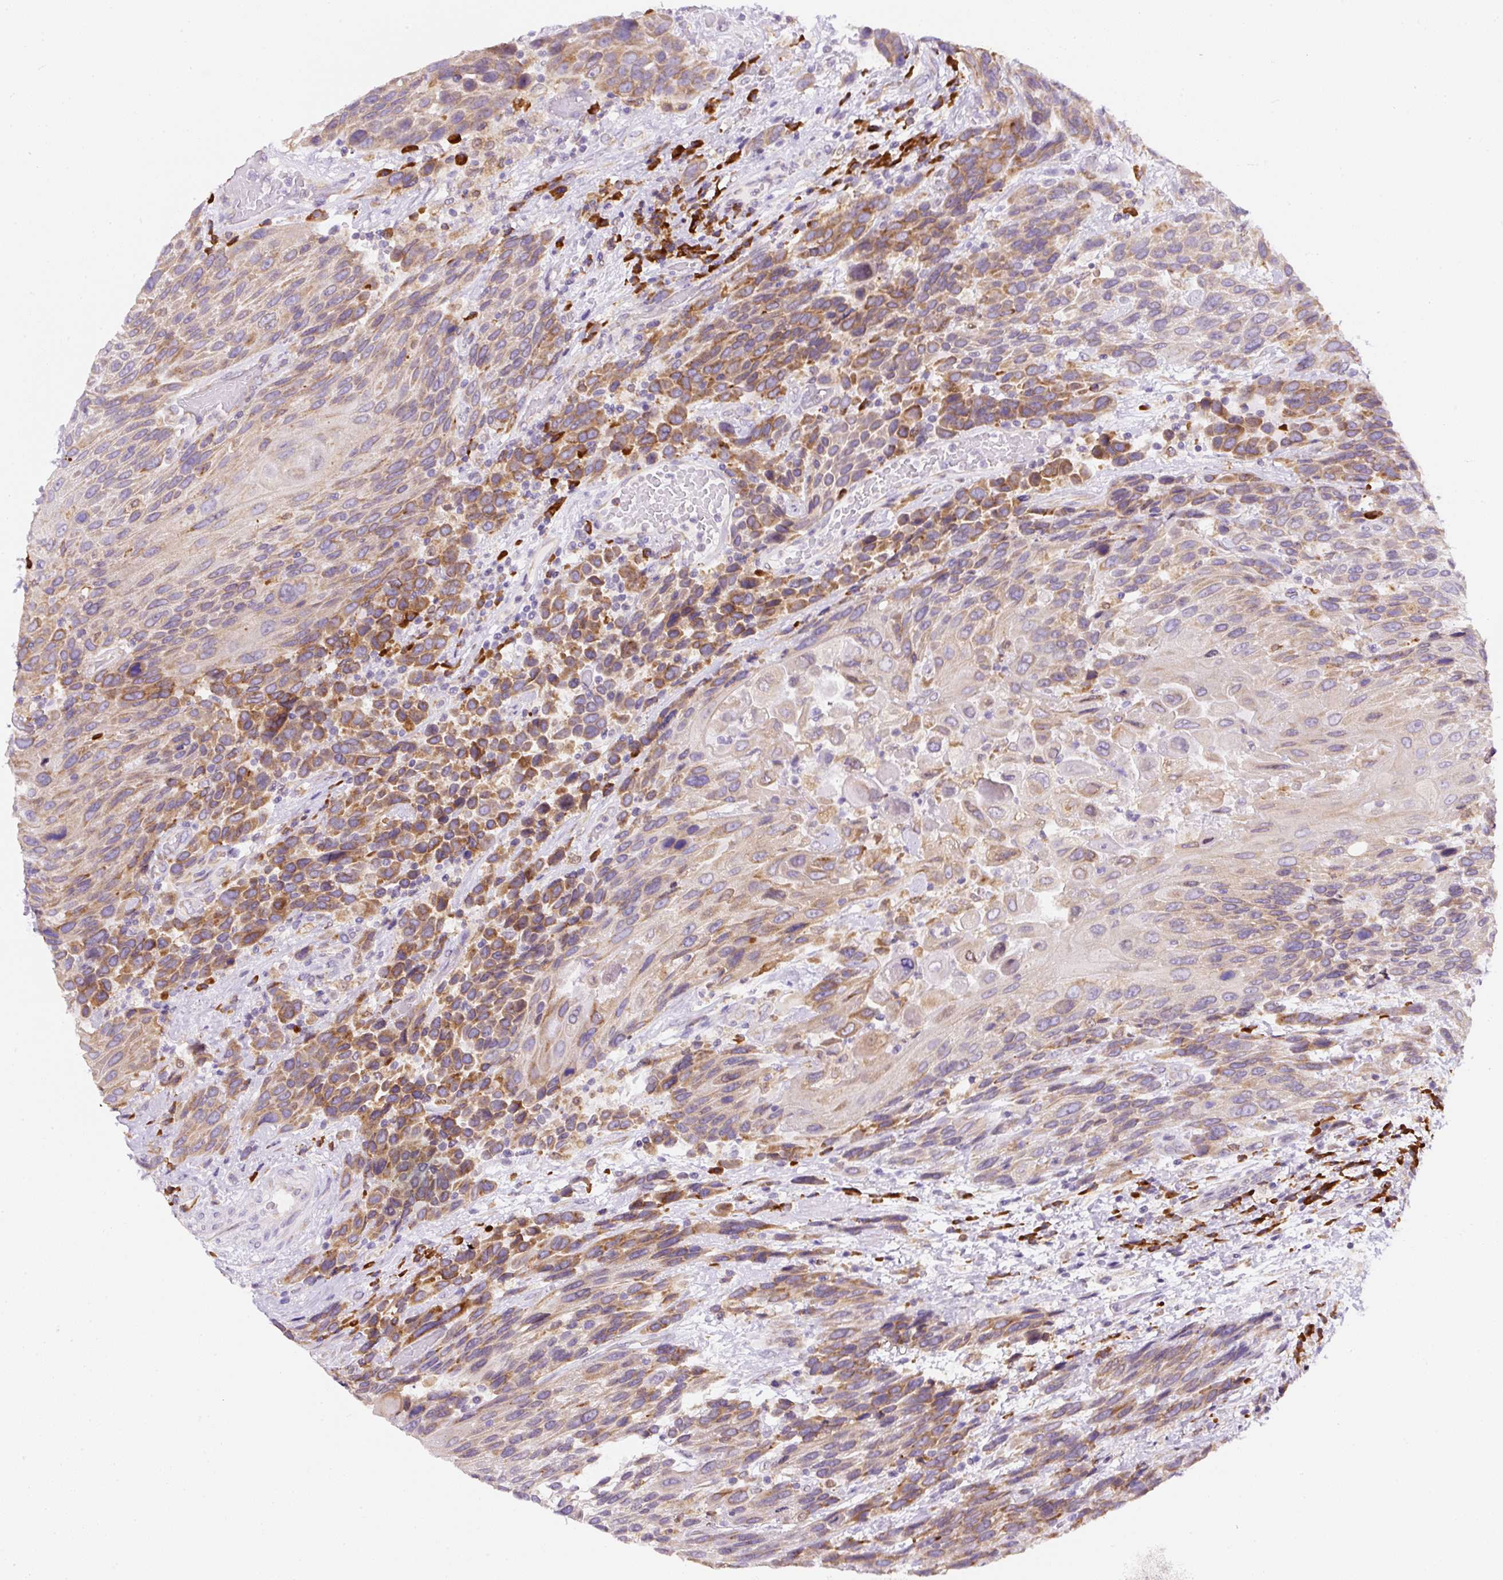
{"staining": {"intensity": "moderate", "quantity": ">75%", "location": "cytoplasmic/membranous"}, "tissue": "urothelial cancer", "cell_type": "Tumor cells", "image_type": "cancer", "snomed": [{"axis": "morphology", "description": "Urothelial carcinoma, High grade"}, {"axis": "topography", "description": "Urinary bladder"}], "caption": "Moderate cytoplasmic/membranous protein positivity is appreciated in about >75% of tumor cells in high-grade urothelial carcinoma. Immunohistochemistry (ihc) stains the protein in brown and the nuclei are stained blue.", "gene": "DDOST", "patient": {"sex": "female", "age": 70}}